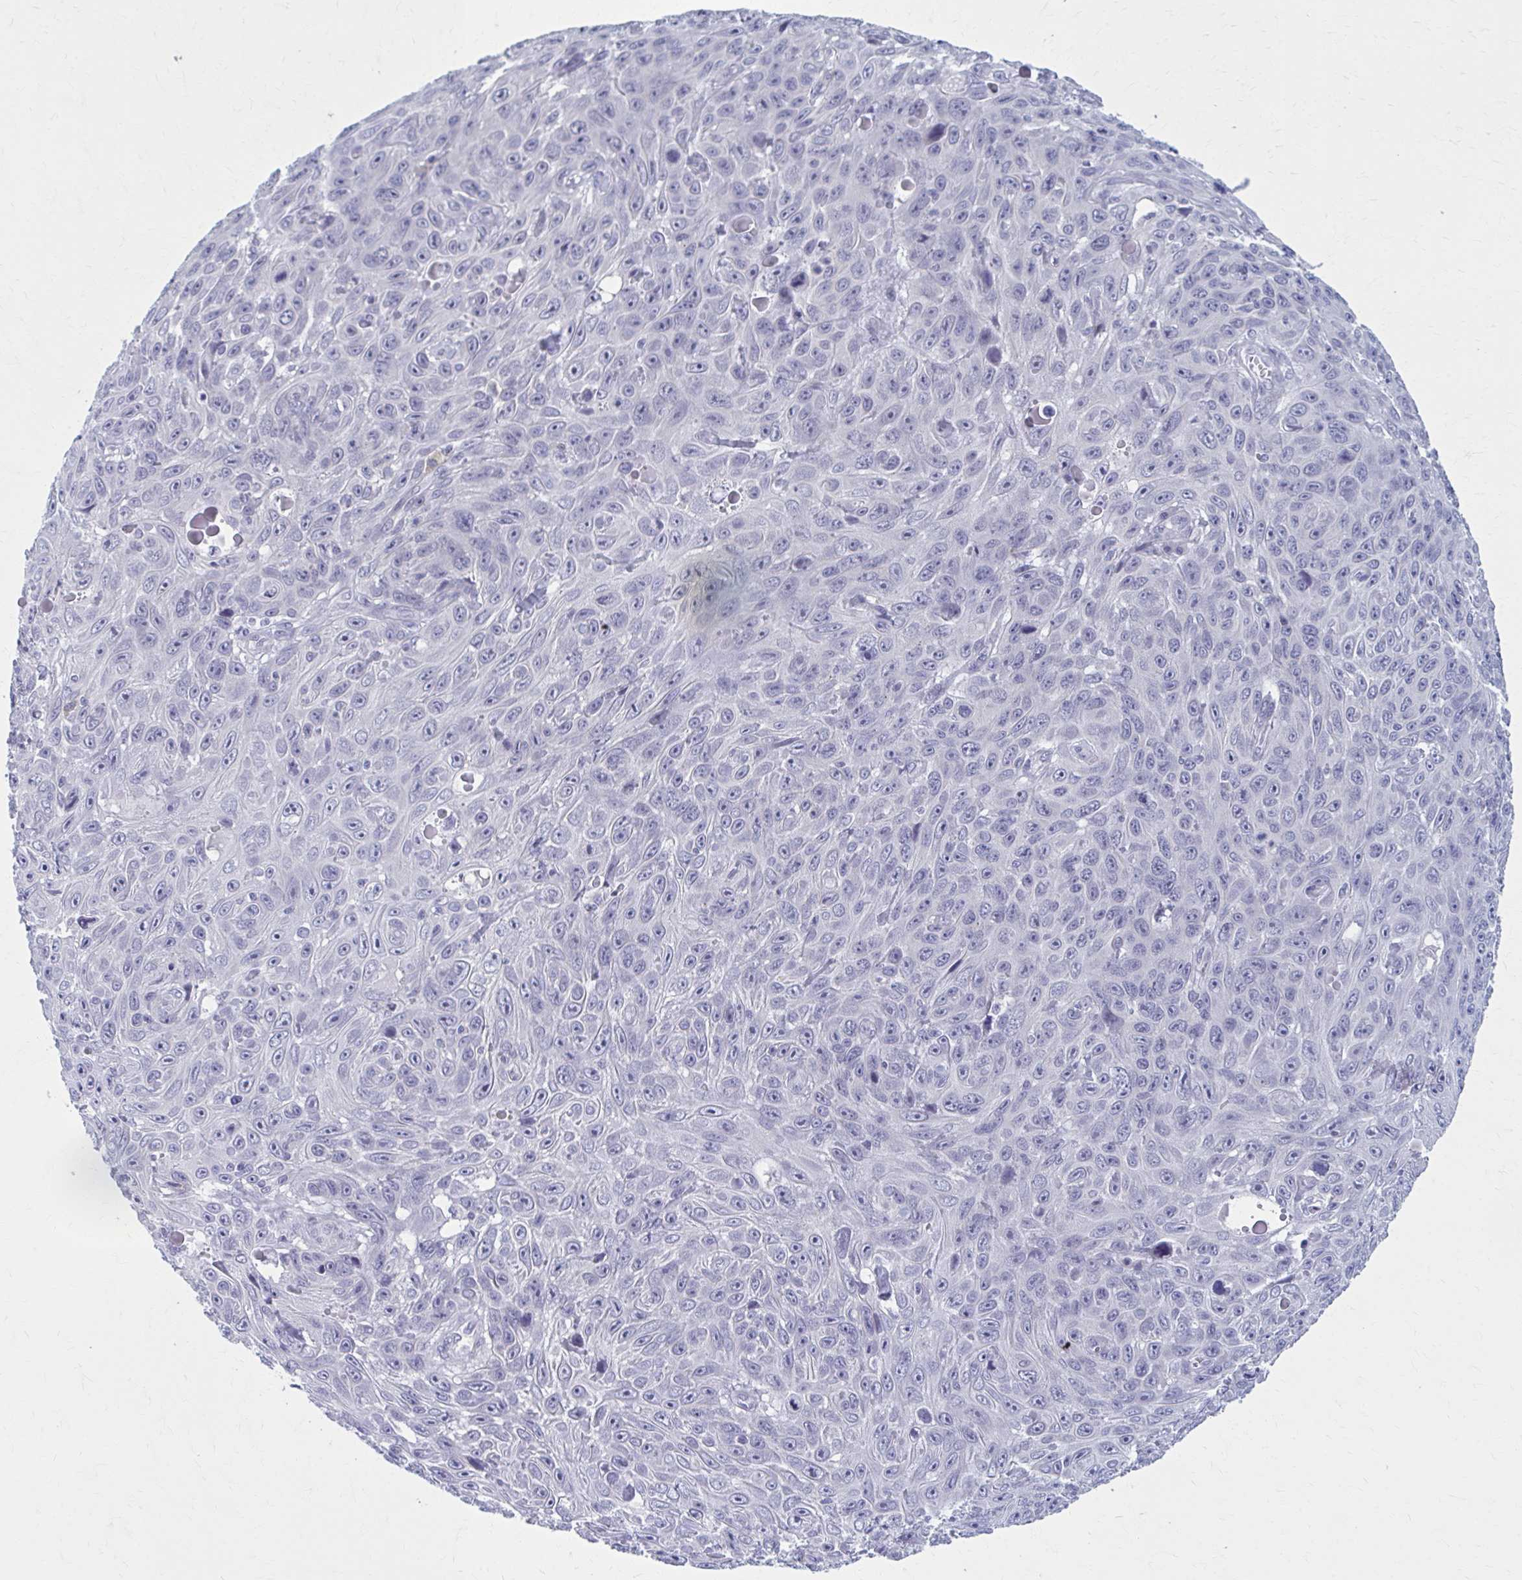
{"staining": {"intensity": "negative", "quantity": "none", "location": "none"}, "tissue": "skin cancer", "cell_type": "Tumor cells", "image_type": "cancer", "snomed": [{"axis": "morphology", "description": "Squamous cell carcinoma, NOS"}, {"axis": "topography", "description": "Skin"}], "caption": "Immunohistochemistry micrograph of human skin squamous cell carcinoma stained for a protein (brown), which displays no positivity in tumor cells.", "gene": "CCDC105", "patient": {"sex": "male", "age": 82}}